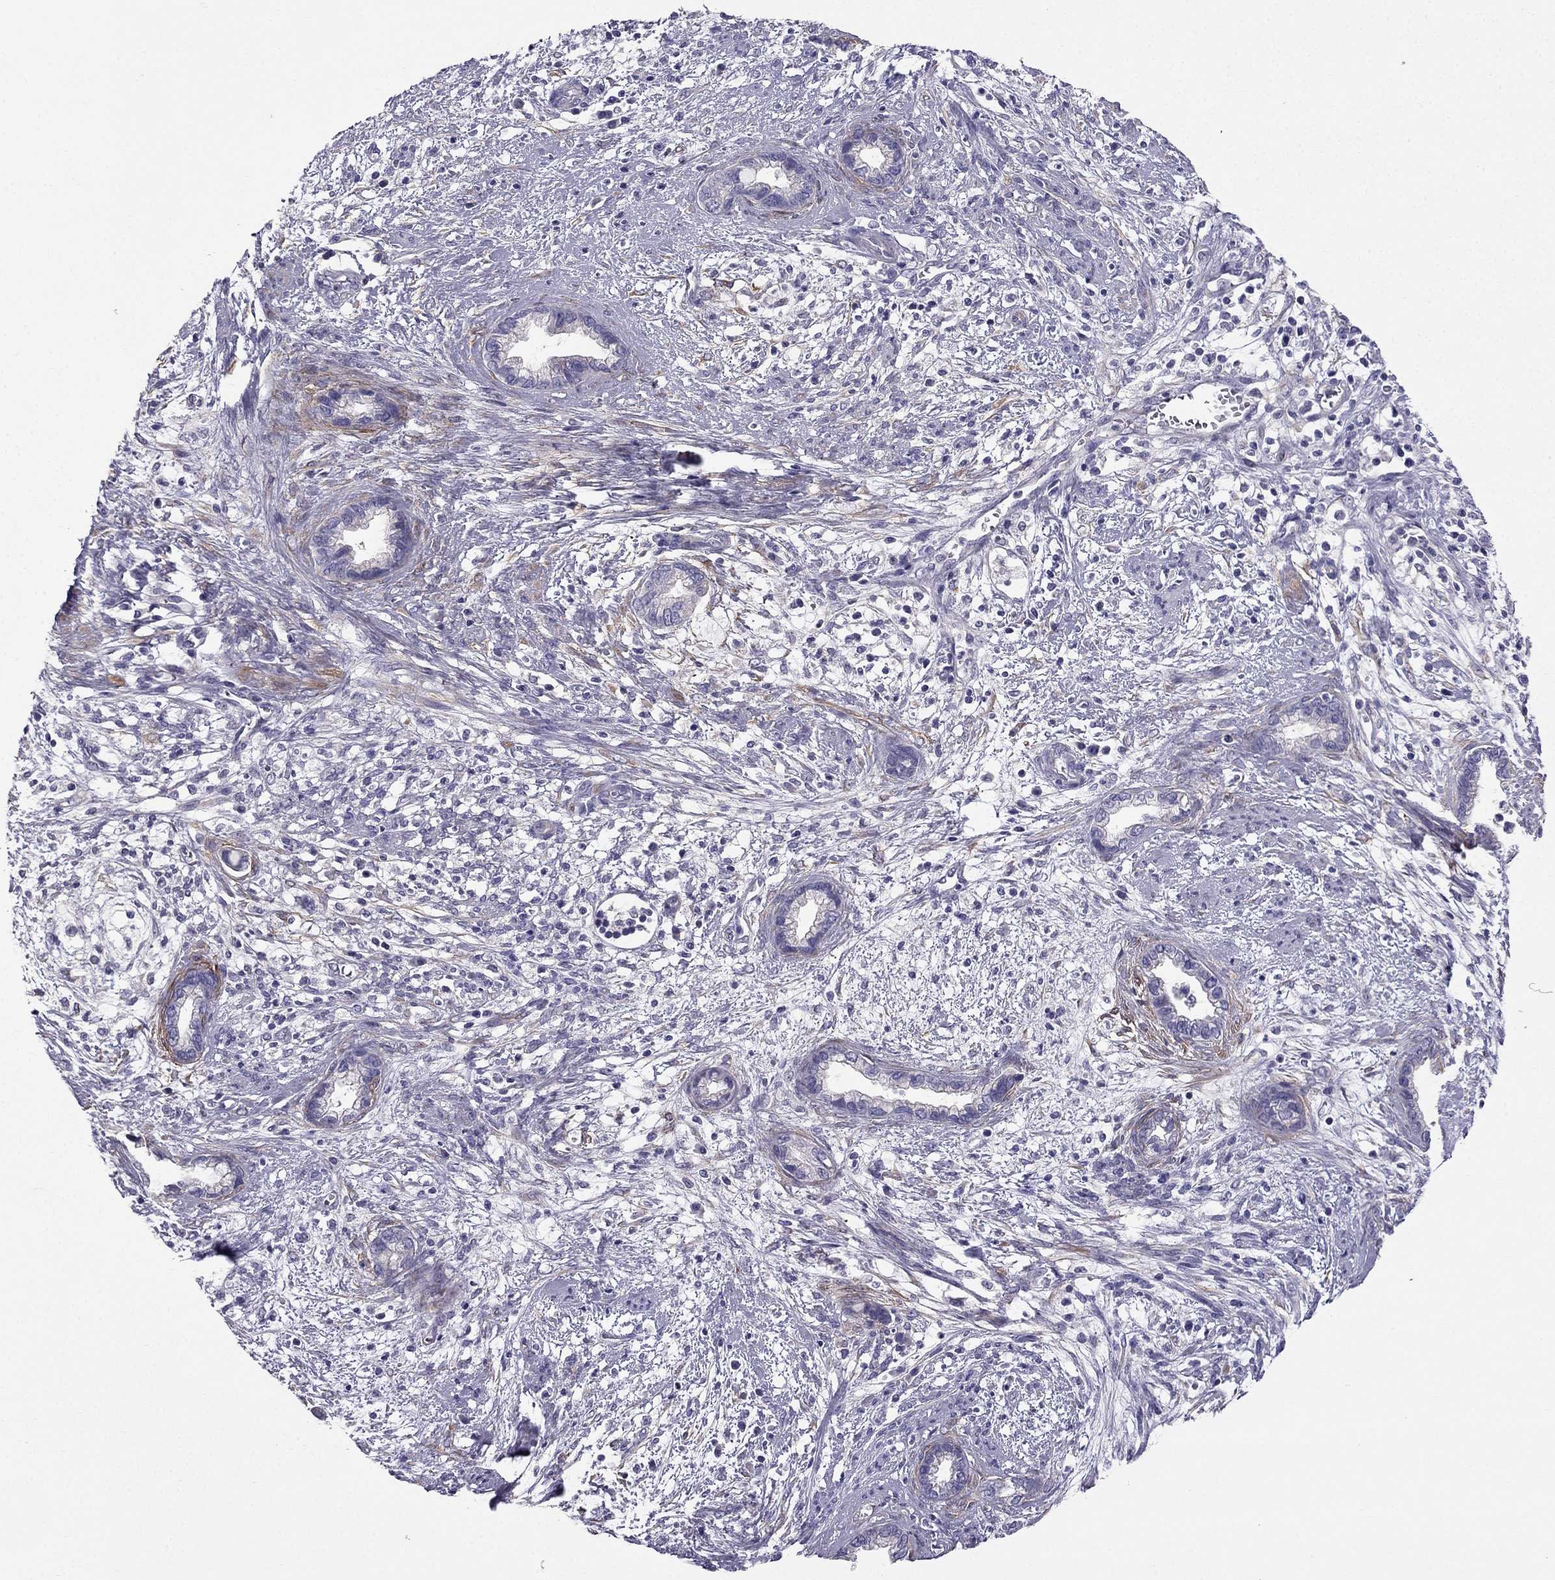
{"staining": {"intensity": "negative", "quantity": "none", "location": "none"}, "tissue": "cervical cancer", "cell_type": "Tumor cells", "image_type": "cancer", "snomed": [{"axis": "morphology", "description": "Adenocarcinoma, NOS"}, {"axis": "topography", "description": "Cervix"}], "caption": "An image of human cervical cancer (adenocarcinoma) is negative for staining in tumor cells. (Stains: DAB immunohistochemistry with hematoxylin counter stain, Microscopy: brightfield microscopy at high magnification).", "gene": "SYT5", "patient": {"sex": "female", "age": 62}}